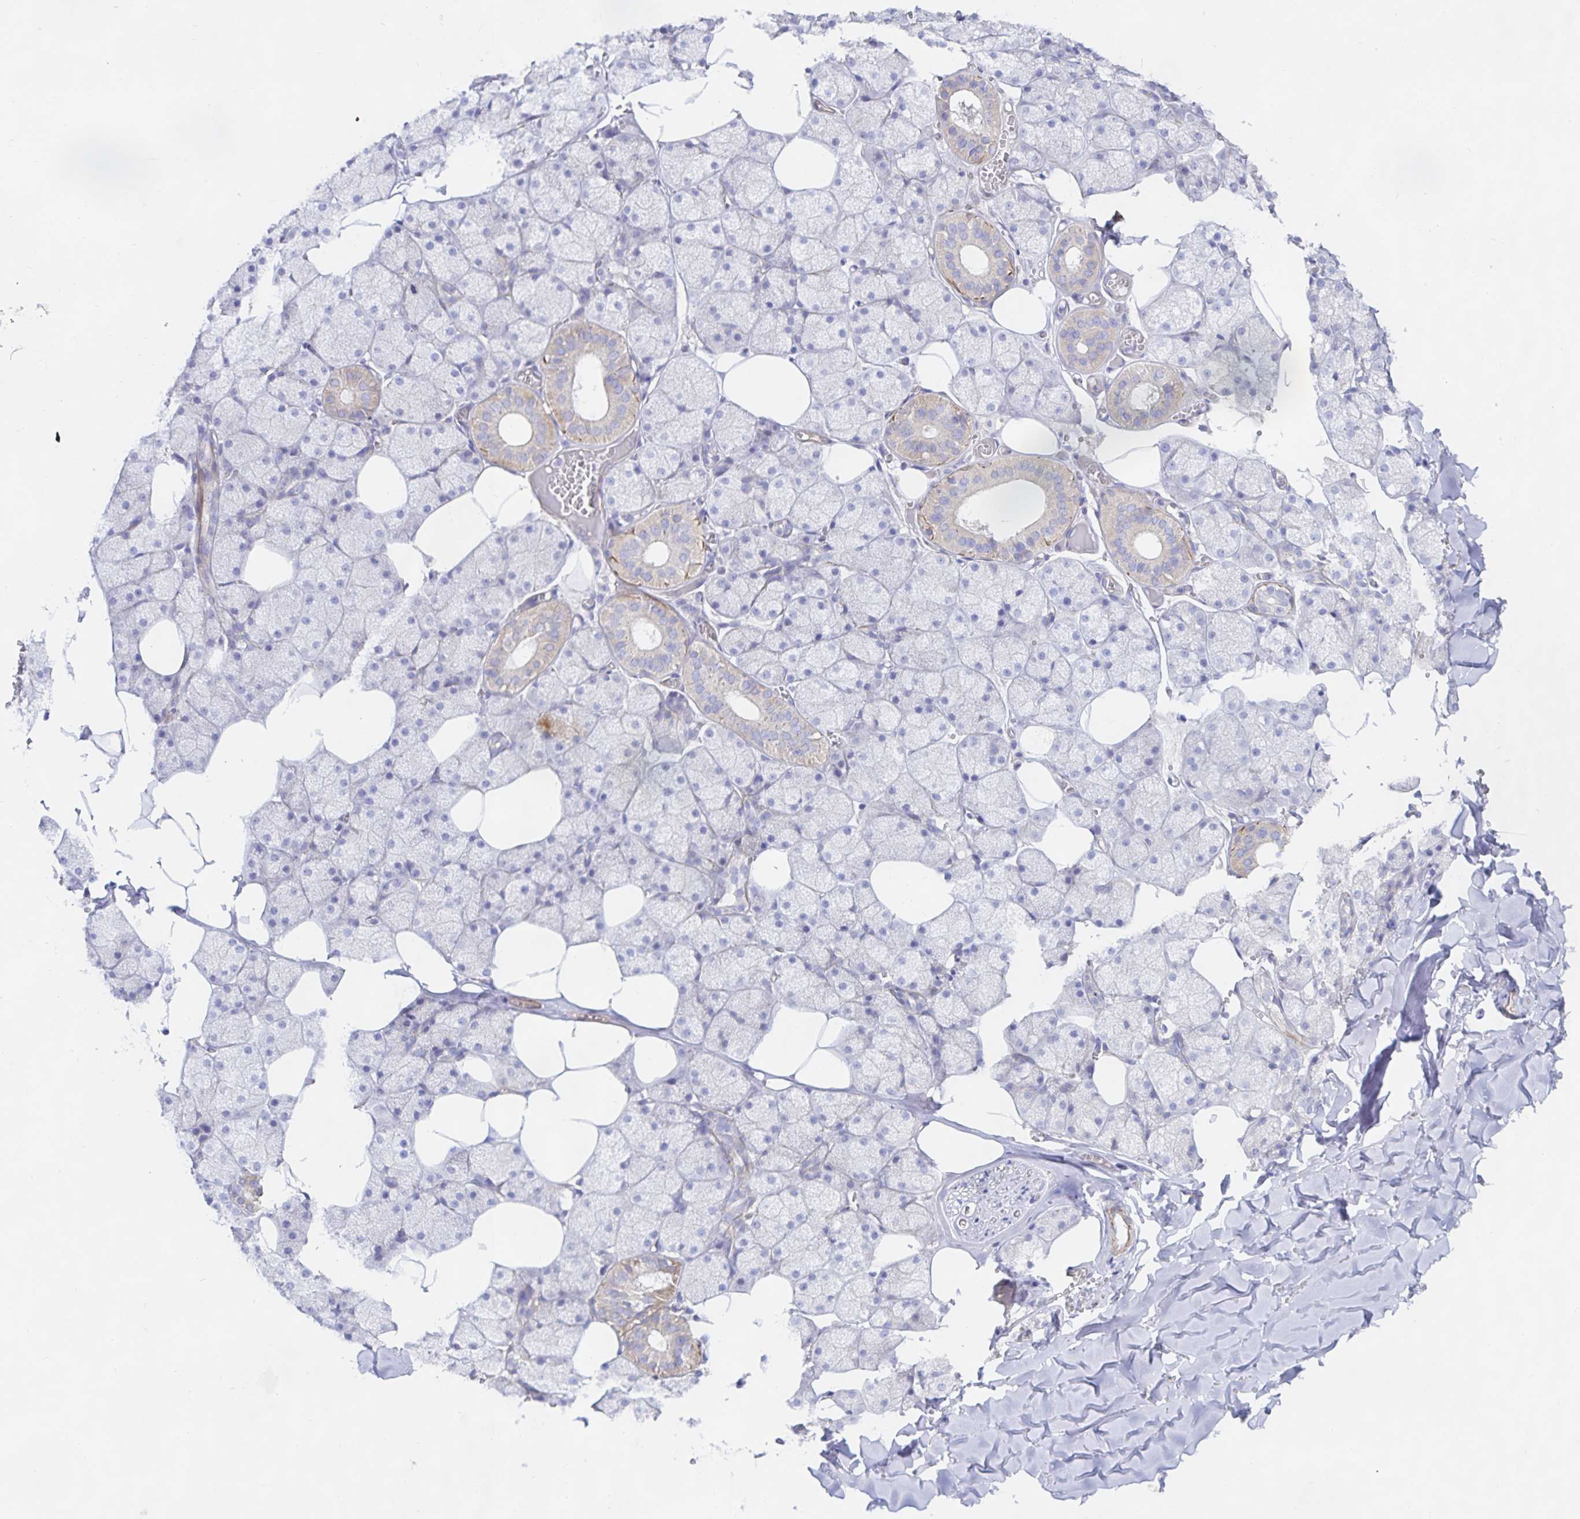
{"staining": {"intensity": "weak", "quantity": "<25%", "location": "cytoplasmic/membranous"}, "tissue": "salivary gland", "cell_type": "Glandular cells", "image_type": "normal", "snomed": [{"axis": "morphology", "description": "Normal tissue, NOS"}, {"axis": "topography", "description": "Salivary gland"}, {"axis": "topography", "description": "Peripheral nerve tissue"}], "caption": "Immunohistochemistry photomicrograph of benign salivary gland stained for a protein (brown), which reveals no staining in glandular cells.", "gene": "METTL22", "patient": {"sex": "male", "age": 38}}